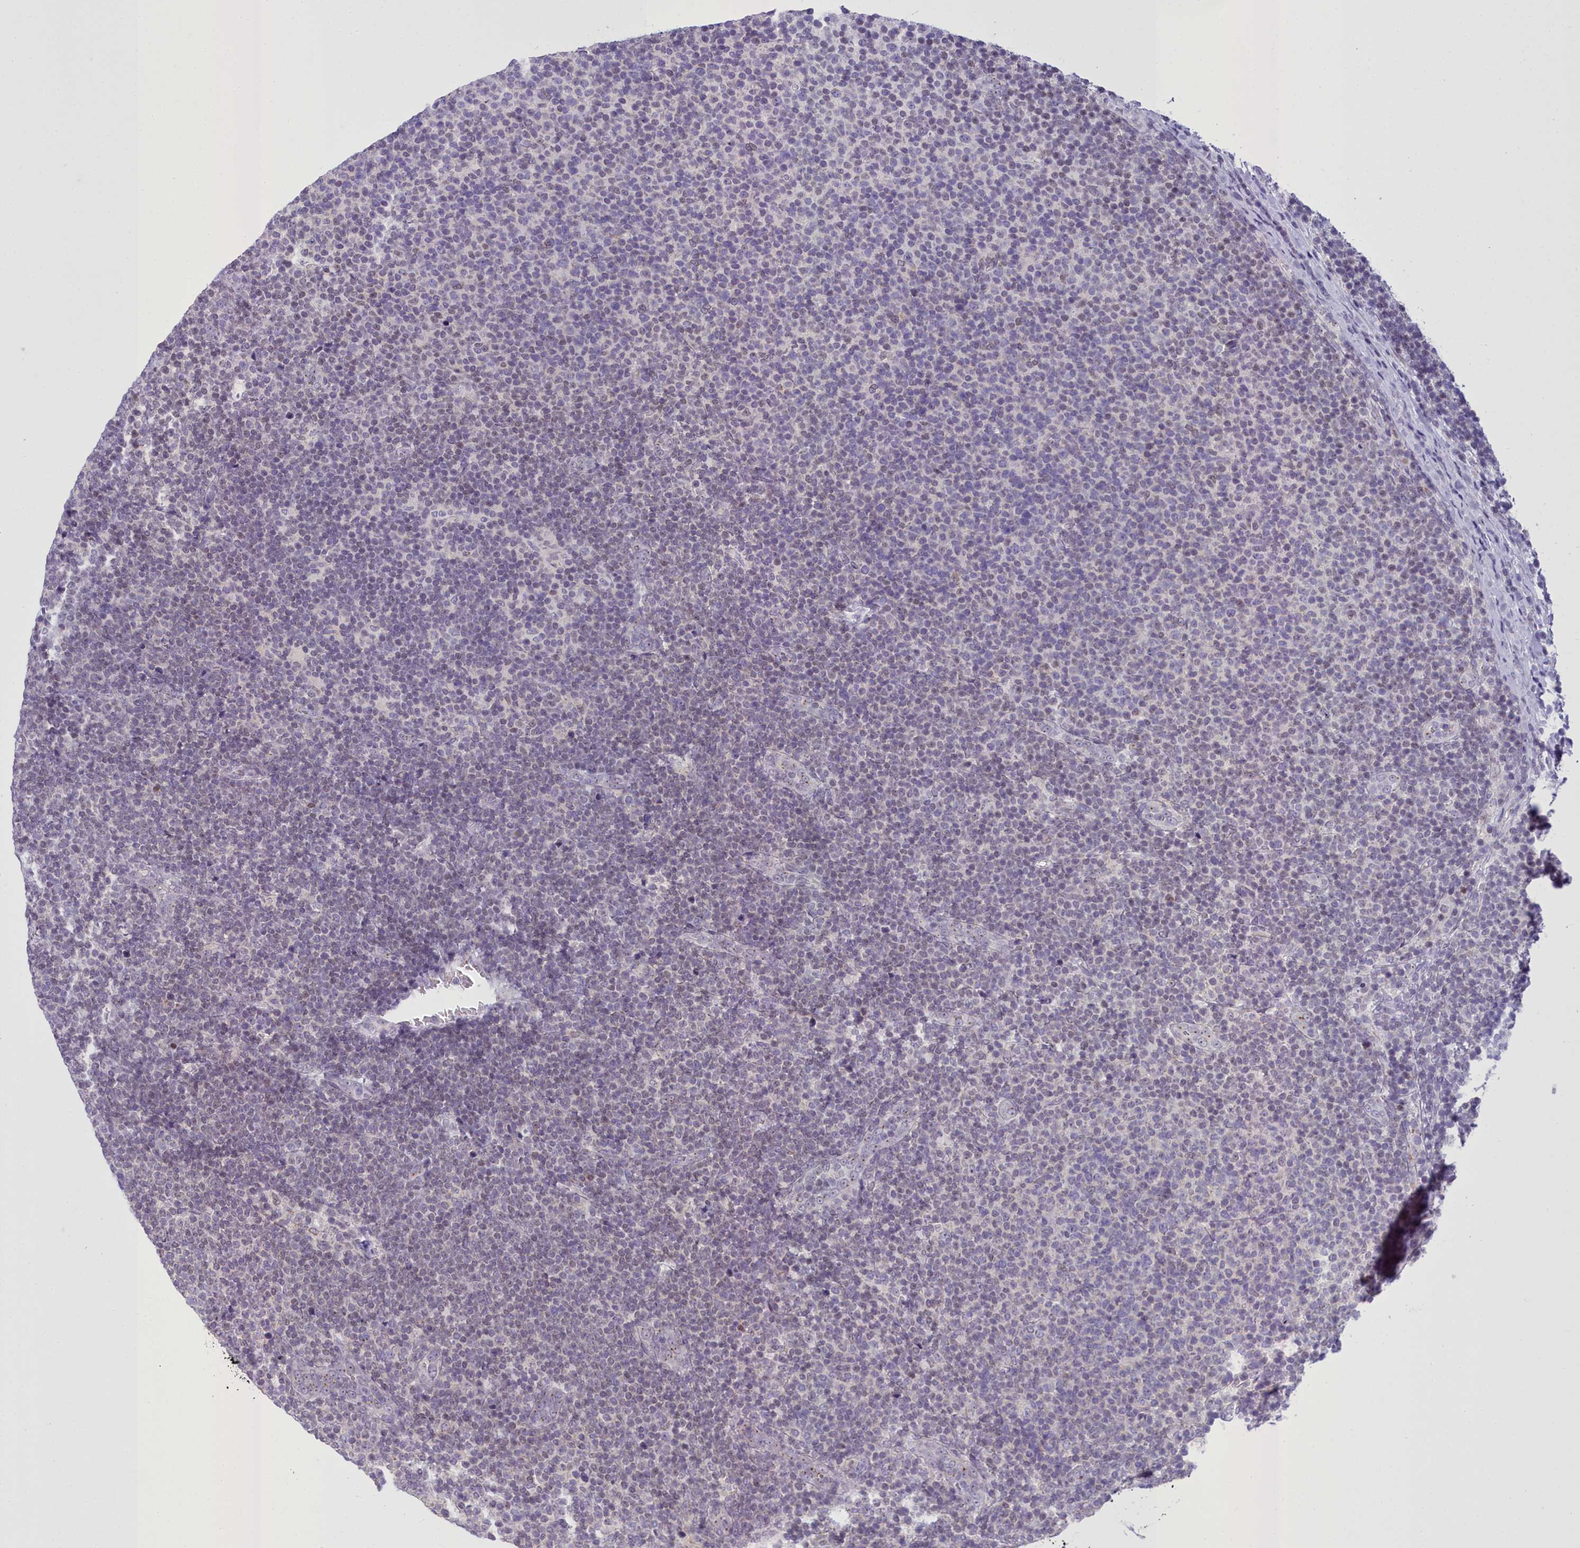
{"staining": {"intensity": "negative", "quantity": "none", "location": "none"}, "tissue": "lymphoma", "cell_type": "Tumor cells", "image_type": "cancer", "snomed": [{"axis": "morphology", "description": "Malignant lymphoma, non-Hodgkin's type, Low grade"}, {"axis": "topography", "description": "Lymph node"}], "caption": "High magnification brightfield microscopy of malignant lymphoma, non-Hodgkin's type (low-grade) stained with DAB (brown) and counterstained with hematoxylin (blue): tumor cells show no significant expression.", "gene": "B9D2", "patient": {"sex": "male", "age": 66}}